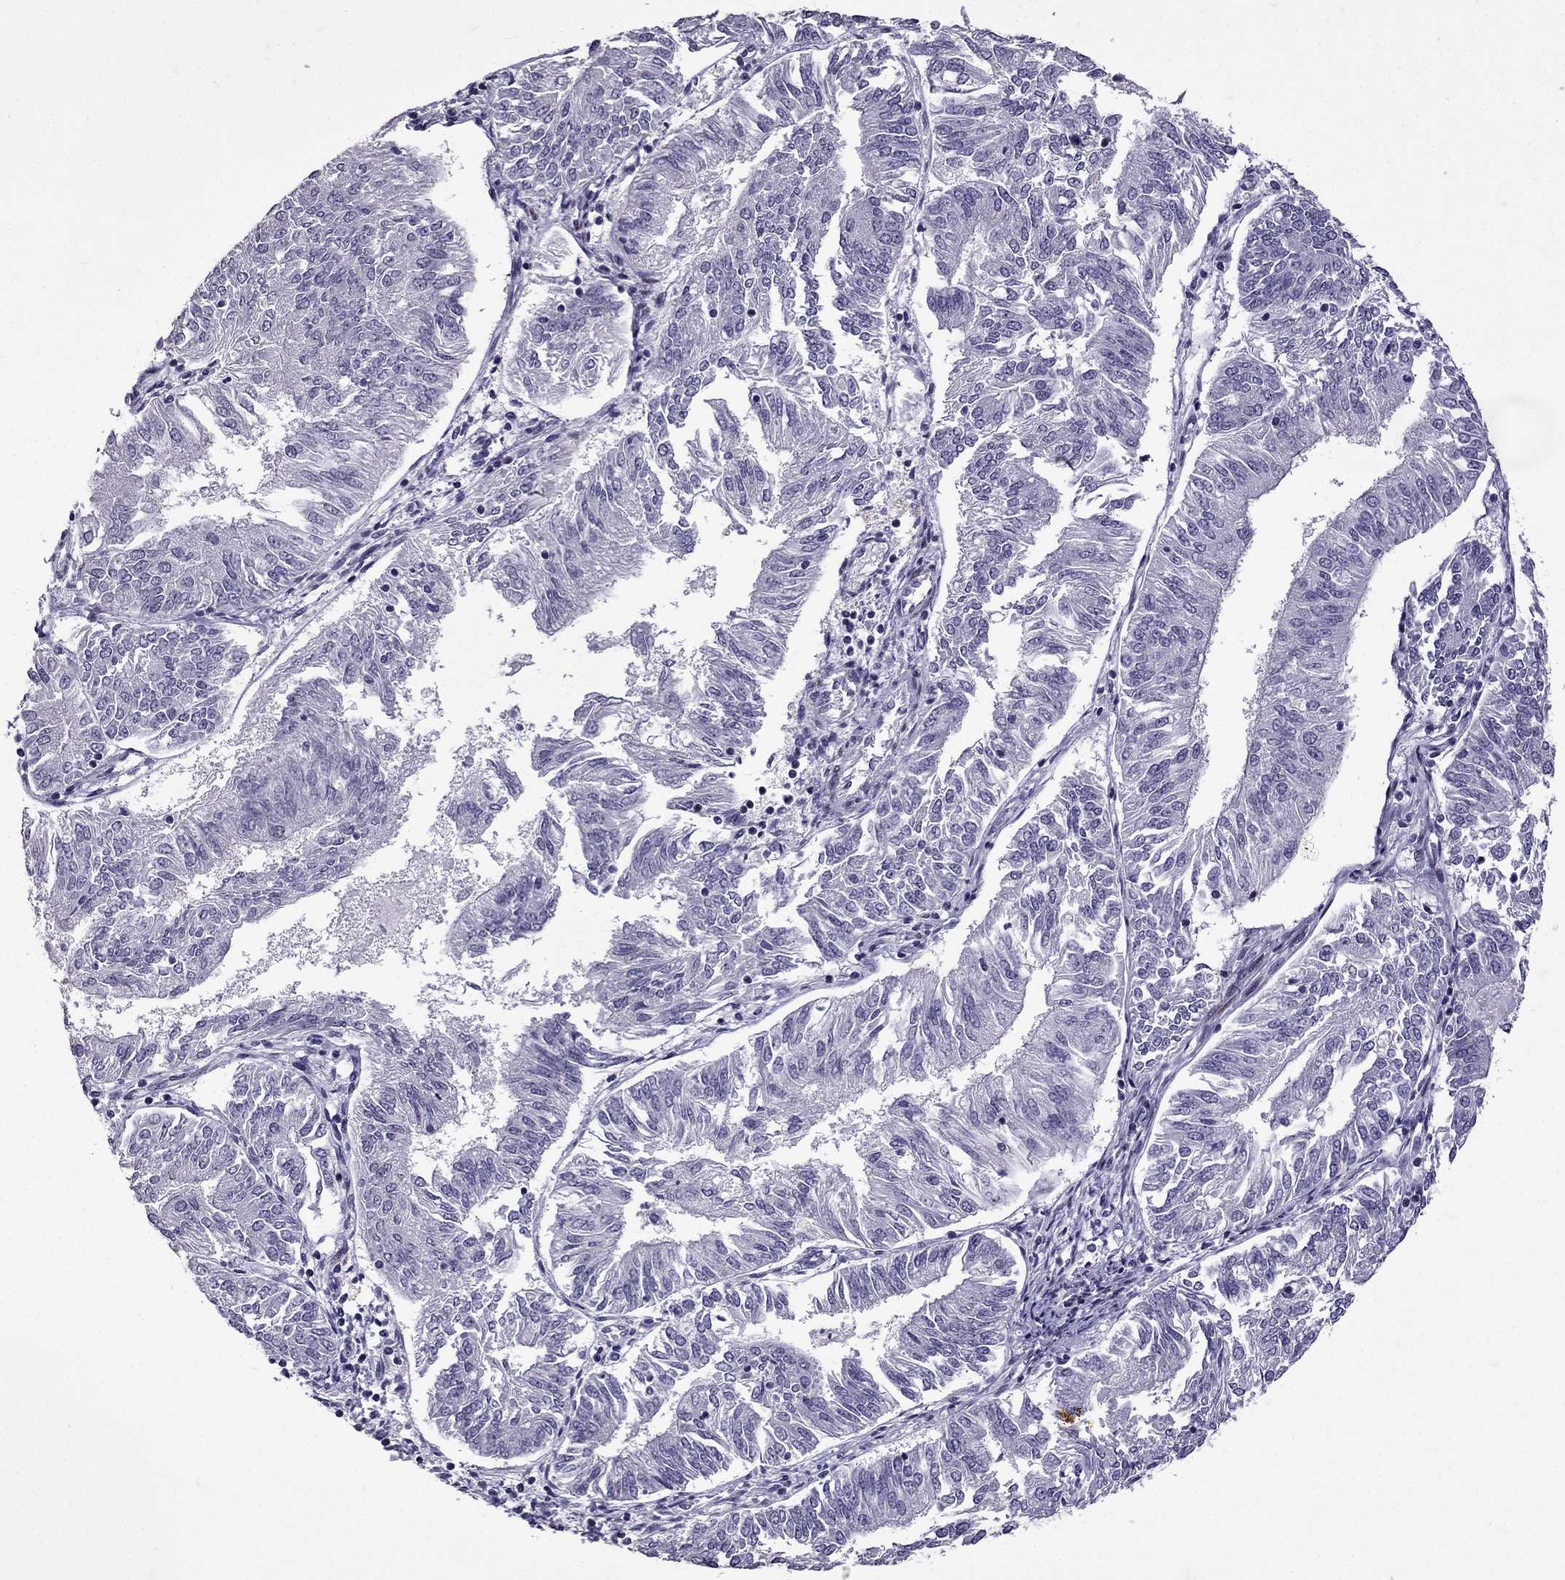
{"staining": {"intensity": "negative", "quantity": "none", "location": "none"}, "tissue": "endometrial cancer", "cell_type": "Tumor cells", "image_type": "cancer", "snomed": [{"axis": "morphology", "description": "Adenocarcinoma, NOS"}, {"axis": "topography", "description": "Endometrium"}], "caption": "There is no significant expression in tumor cells of endometrial adenocarcinoma. (DAB (3,3'-diaminobenzidine) immunohistochemistry, high magnification).", "gene": "TTN", "patient": {"sex": "female", "age": 58}}